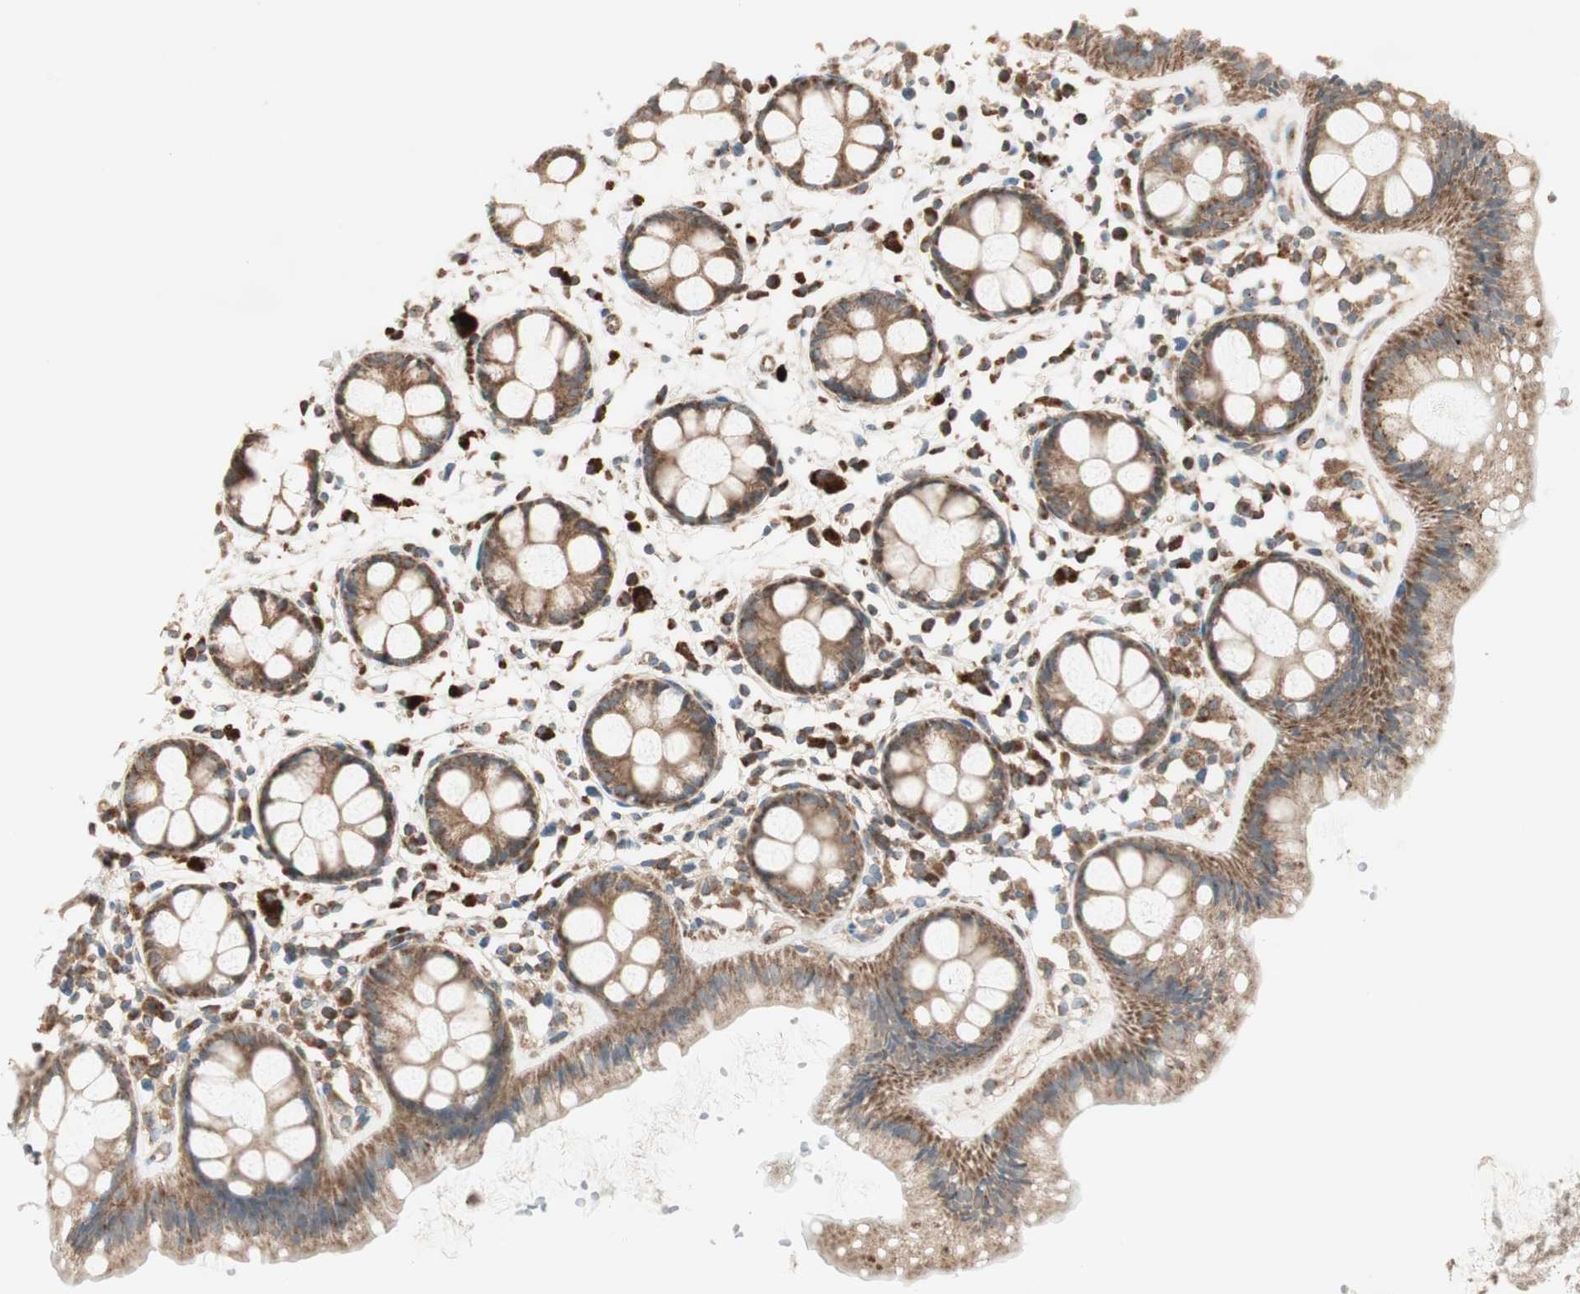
{"staining": {"intensity": "moderate", "quantity": ">75%", "location": "cytoplasmic/membranous"}, "tissue": "rectum", "cell_type": "Glandular cells", "image_type": "normal", "snomed": [{"axis": "morphology", "description": "Normal tissue, NOS"}, {"axis": "topography", "description": "Rectum"}], "caption": "DAB immunohistochemical staining of normal human rectum displays moderate cytoplasmic/membranous protein staining in about >75% of glandular cells.", "gene": "CHADL", "patient": {"sex": "female", "age": 66}}